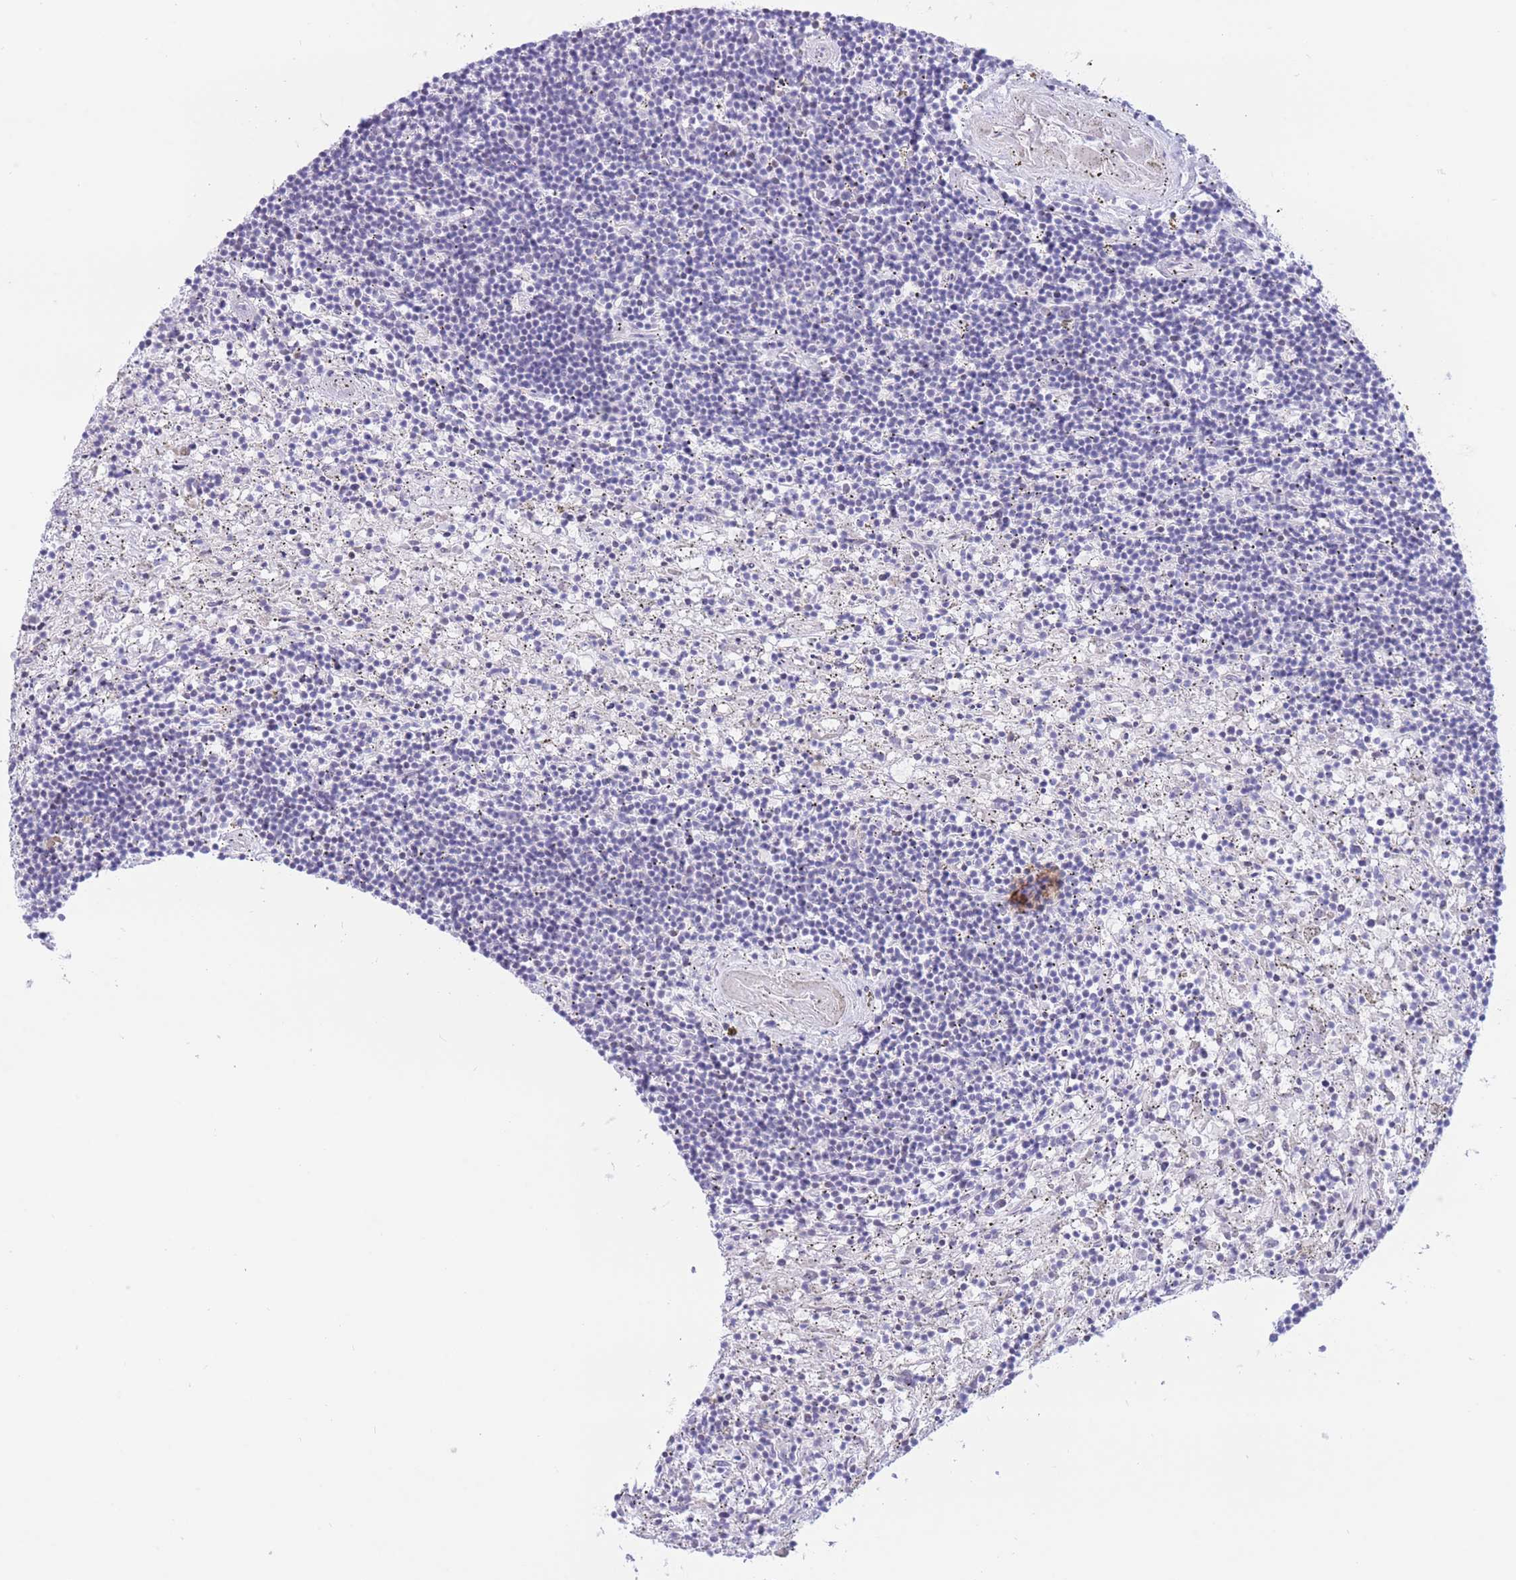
{"staining": {"intensity": "negative", "quantity": "none", "location": "none"}, "tissue": "lymphoma", "cell_type": "Tumor cells", "image_type": "cancer", "snomed": [{"axis": "morphology", "description": "Malignant lymphoma, non-Hodgkin's type, Low grade"}, {"axis": "topography", "description": "Spleen"}], "caption": "Immunohistochemistry of human low-grade malignant lymphoma, non-Hodgkin's type demonstrates no expression in tumor cells.", "gene": "RPL39L", "patient": {"sex": "male", "age": 76}}